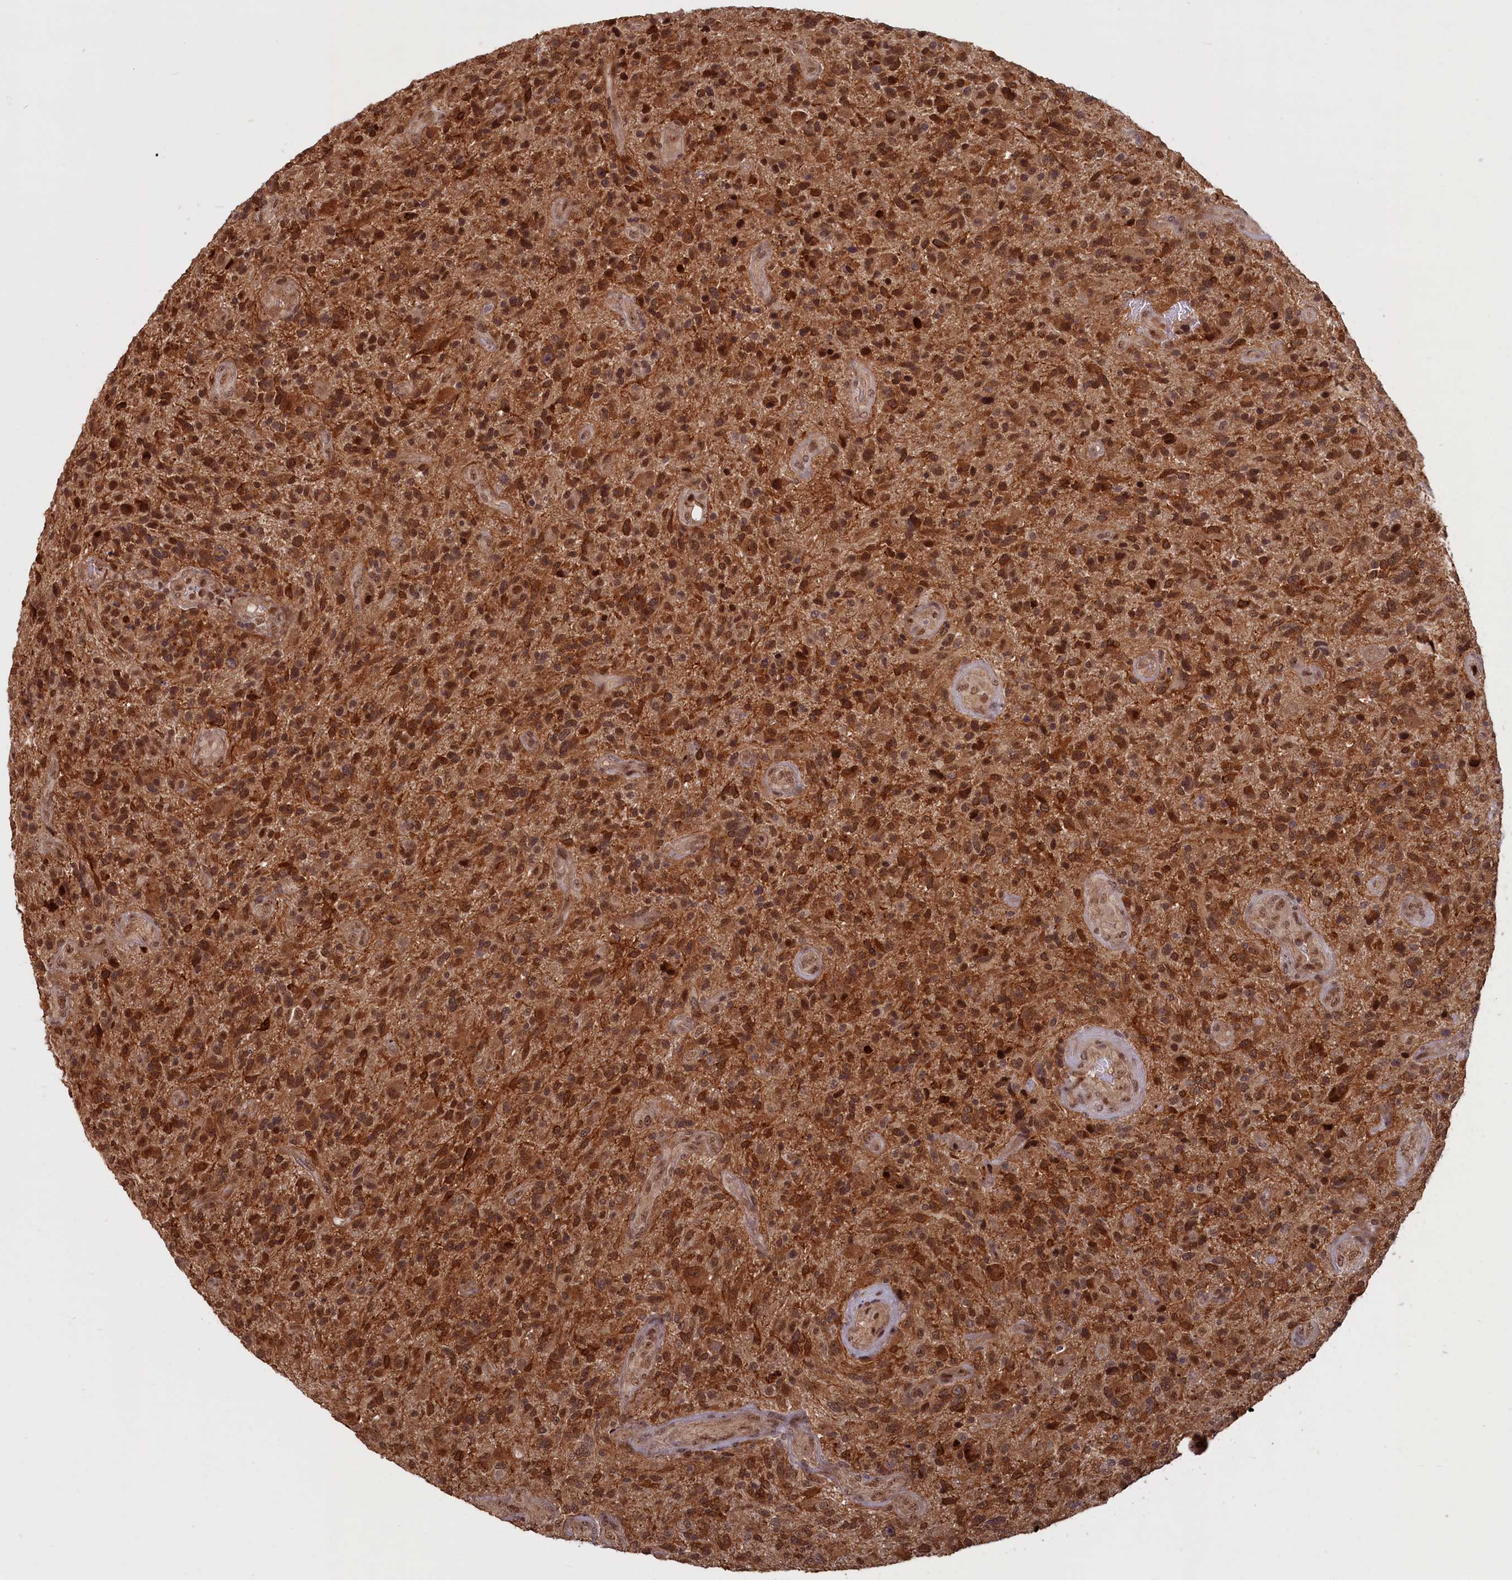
{"staining": {"intensity": "strong", "quantity": ">75%", "location": "cytoplasmic/membranous,nuclear"}, "tissue": "glioma", "cell_type": "Tumor cells", "image_type": "cancer", "snomed": [{"axis": "morphology", "description": "Glioma, malignant, High grade"}, {"axis": "topography", "description": "Brain"}], "caption": "Approximately >75% of tumor cells in human glioma show strong cytoplasmic/membranous and nuclear protein staining as visualized by brown immunohistochemical staining.", "gene": "HIF3A", "patient": {"sex": "male", "age": 47}}